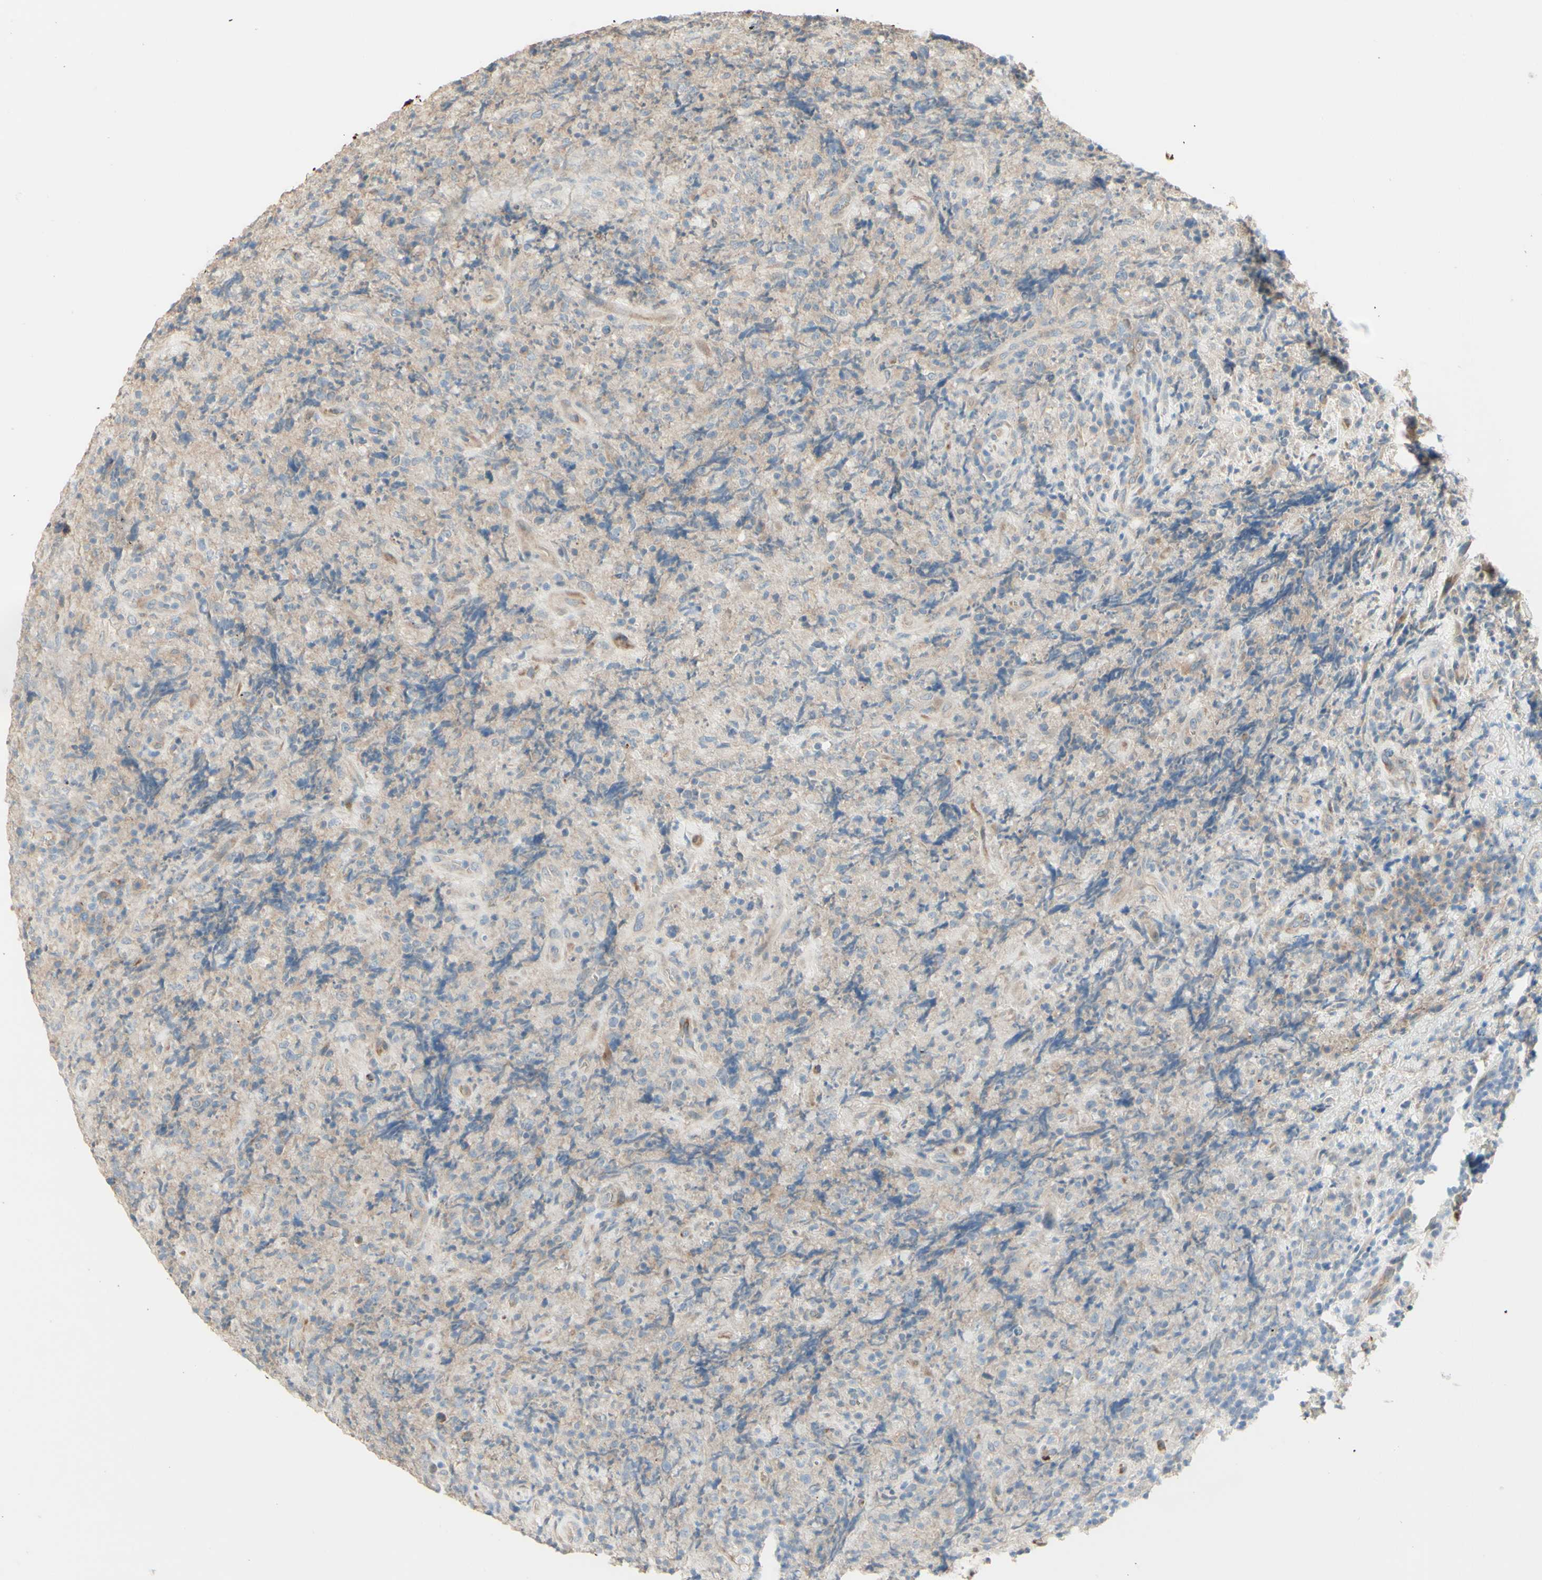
{"staining": {"intensity": "negative", "quantity": "none", "location": "none"}, "tissue": "lymphoma", "cell_type": "Tumor cells", "image_type": "cancer", "snomed": [{"axis": "morphology", "description": "Malignant lymphoma, non-Hodgkin's type, High grade"}, {"axis": "topography", "description": "Tonsil"}], "caption": "There is no significant positivity in tumor cells of high-grade malignant lymphoma, non-Hodgkin's type.", "gene": "RNF149", "patient": {"sex": "female", "age": 36}}